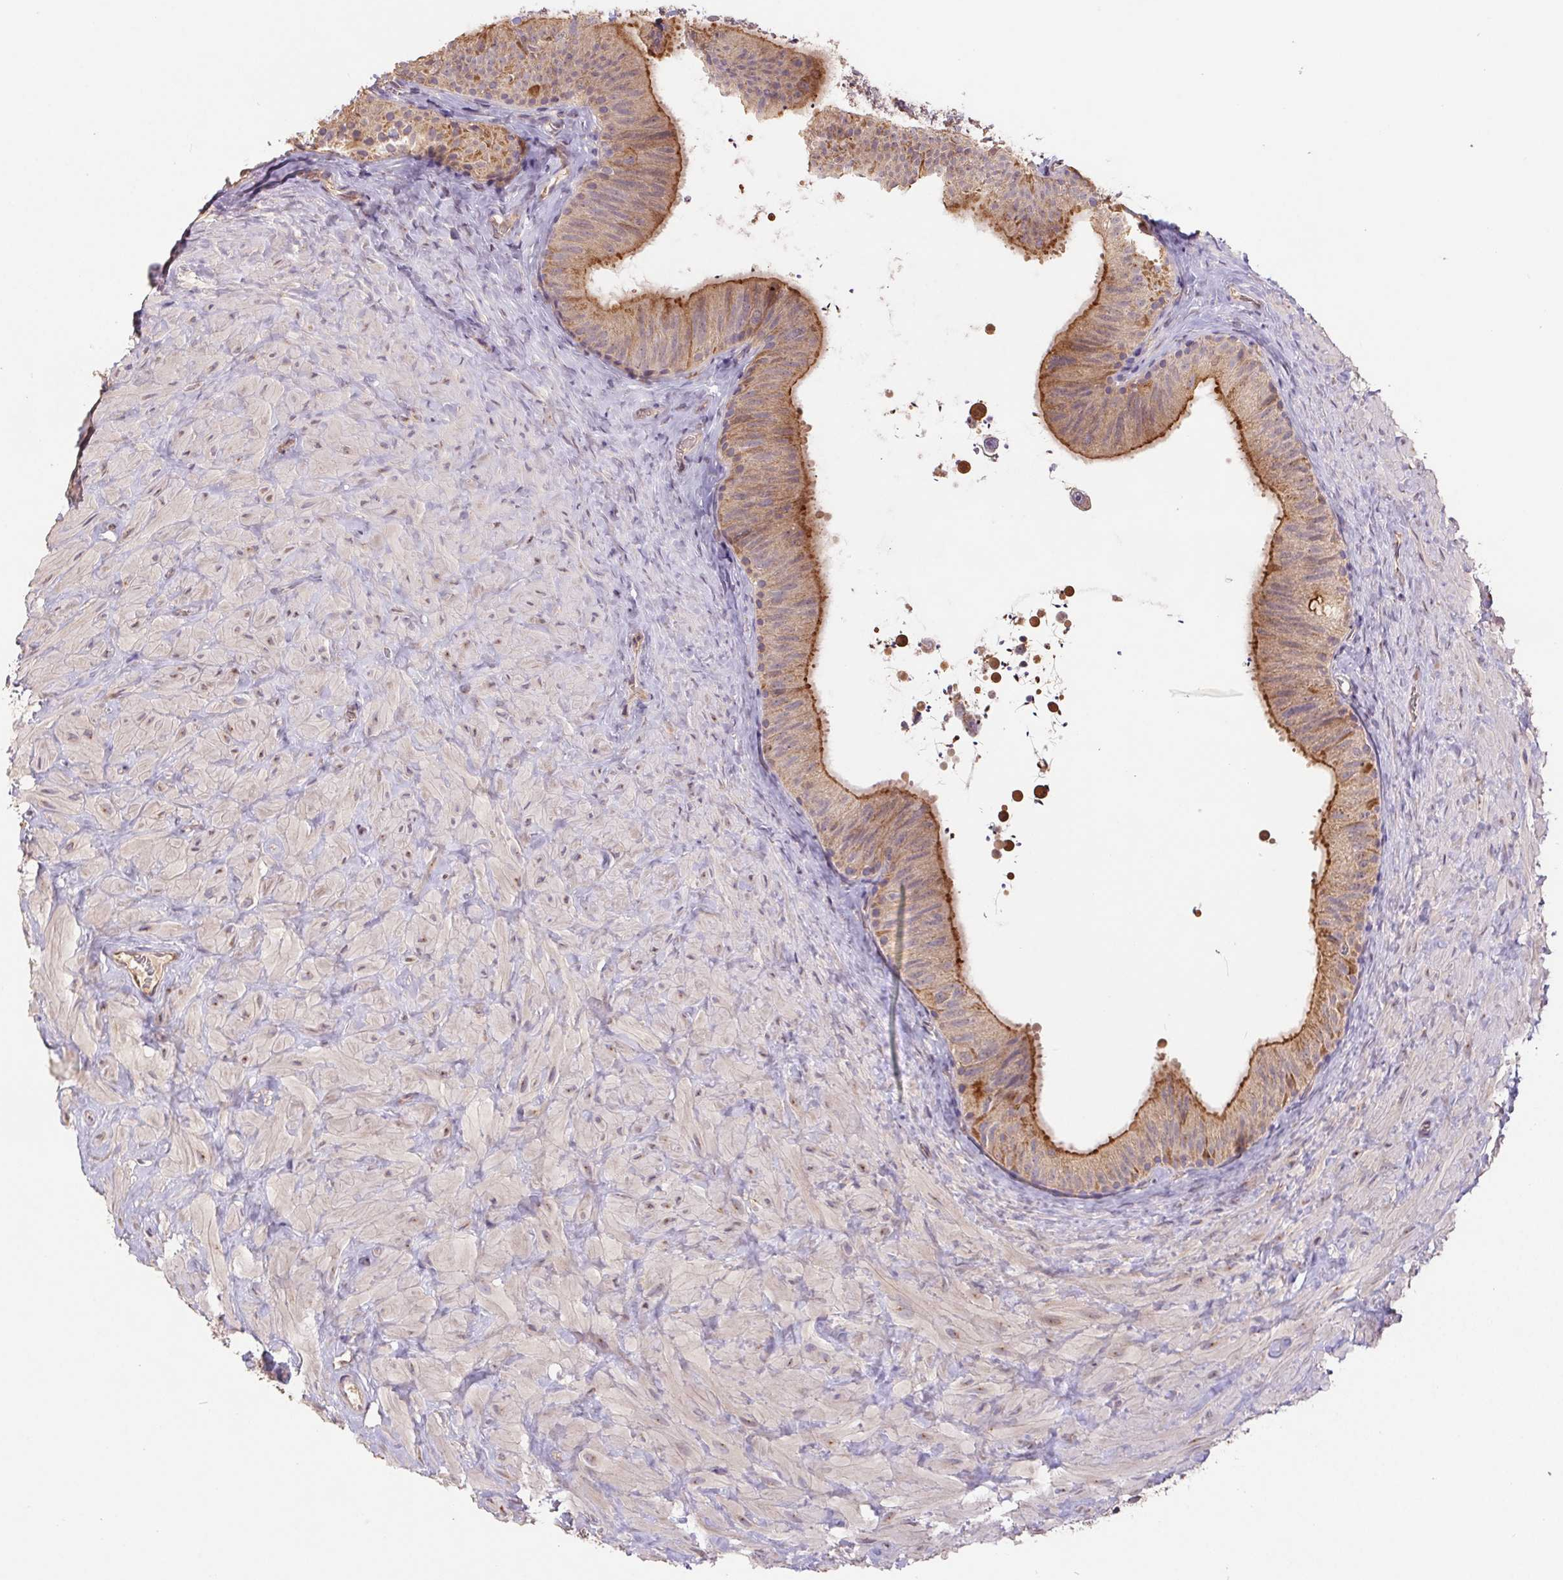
{"staining": {"intensity": "moderate", "quantity": ">75%", "location": "cytoplasmic/membranous"}, "tissue": "epididymis", "cell_type": "Glandular cells", "image_type": "normal", "snomed": [{"axis": "morphology", "description": "Normal tissue, NOS"}, {"axis": "topography", "description": "Epididymis, spermatic cord, NOS"}, {"axis": "topography", "description": "Epididymis"}], "caption": "A medium amount of moderate cytoplasmic/membranous staining is appreciated in approximately >75% of glandular cells in normal epididymis. (IHC, brightfield microscopy, high magnification).", "gene": "RAB11A", "patient": {"sex": "male", "age": 31}}